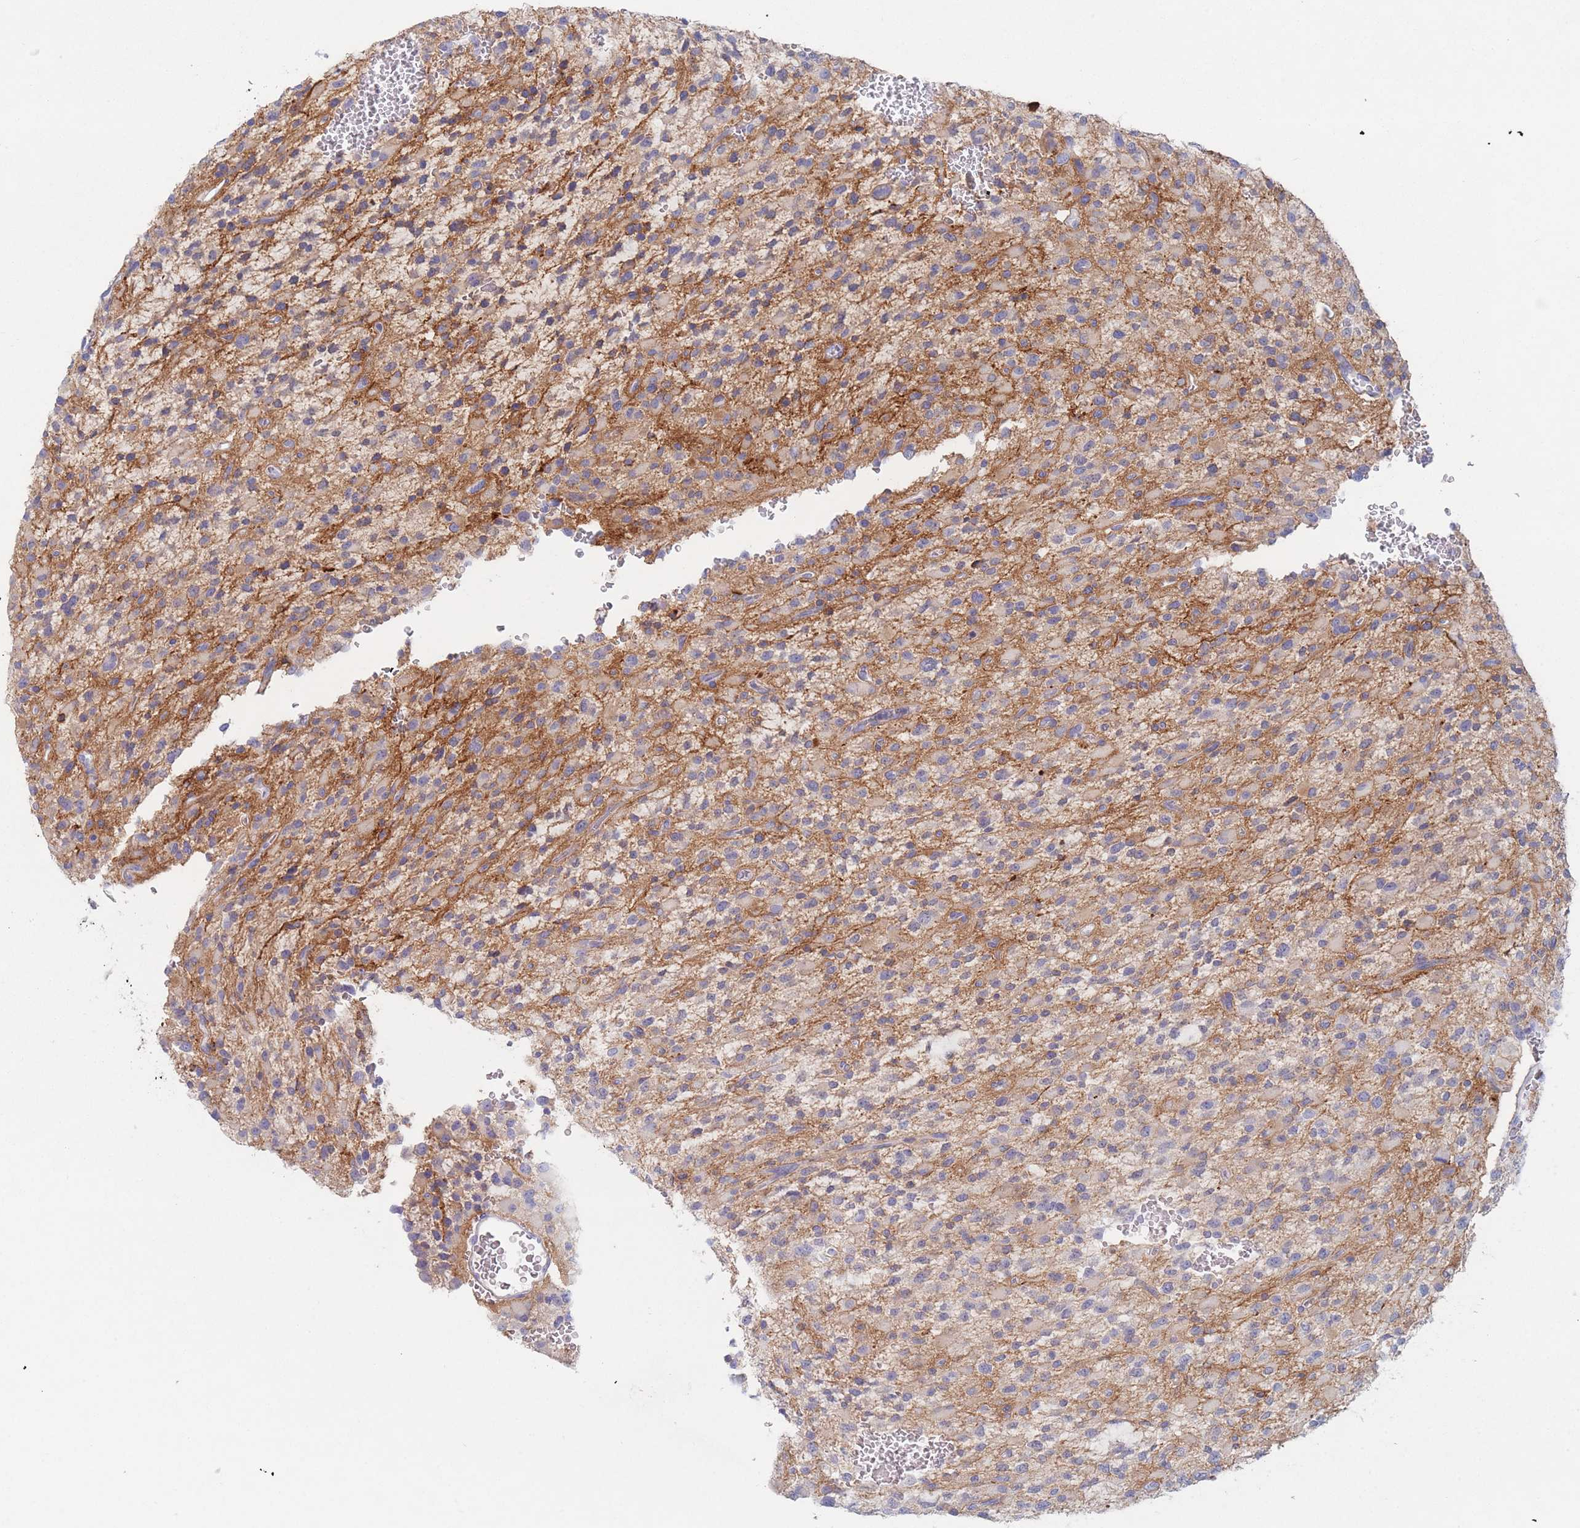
{"staining": {"intensity": "negative", "quantity": "none", "location": "none"}, "tissue": "glioma", "cell_type": "Tumor cells", "image_type": "cancer", "snomed": [{"axis": "morphology", "description": "Glioma, malignant, High grade"}, {"axis": "topography", "description": "Brain"}], "caption": "Immunohistochemical staining of glioma shows no significant staining in tumor cells. (Brightfield microscopy of DAB (3,3'-diaminobenzidine) immunohistochemistry (IHC) at high magnification).", "gene": "ATP1A3", "patient": {"sex": "male", "age": 34}}